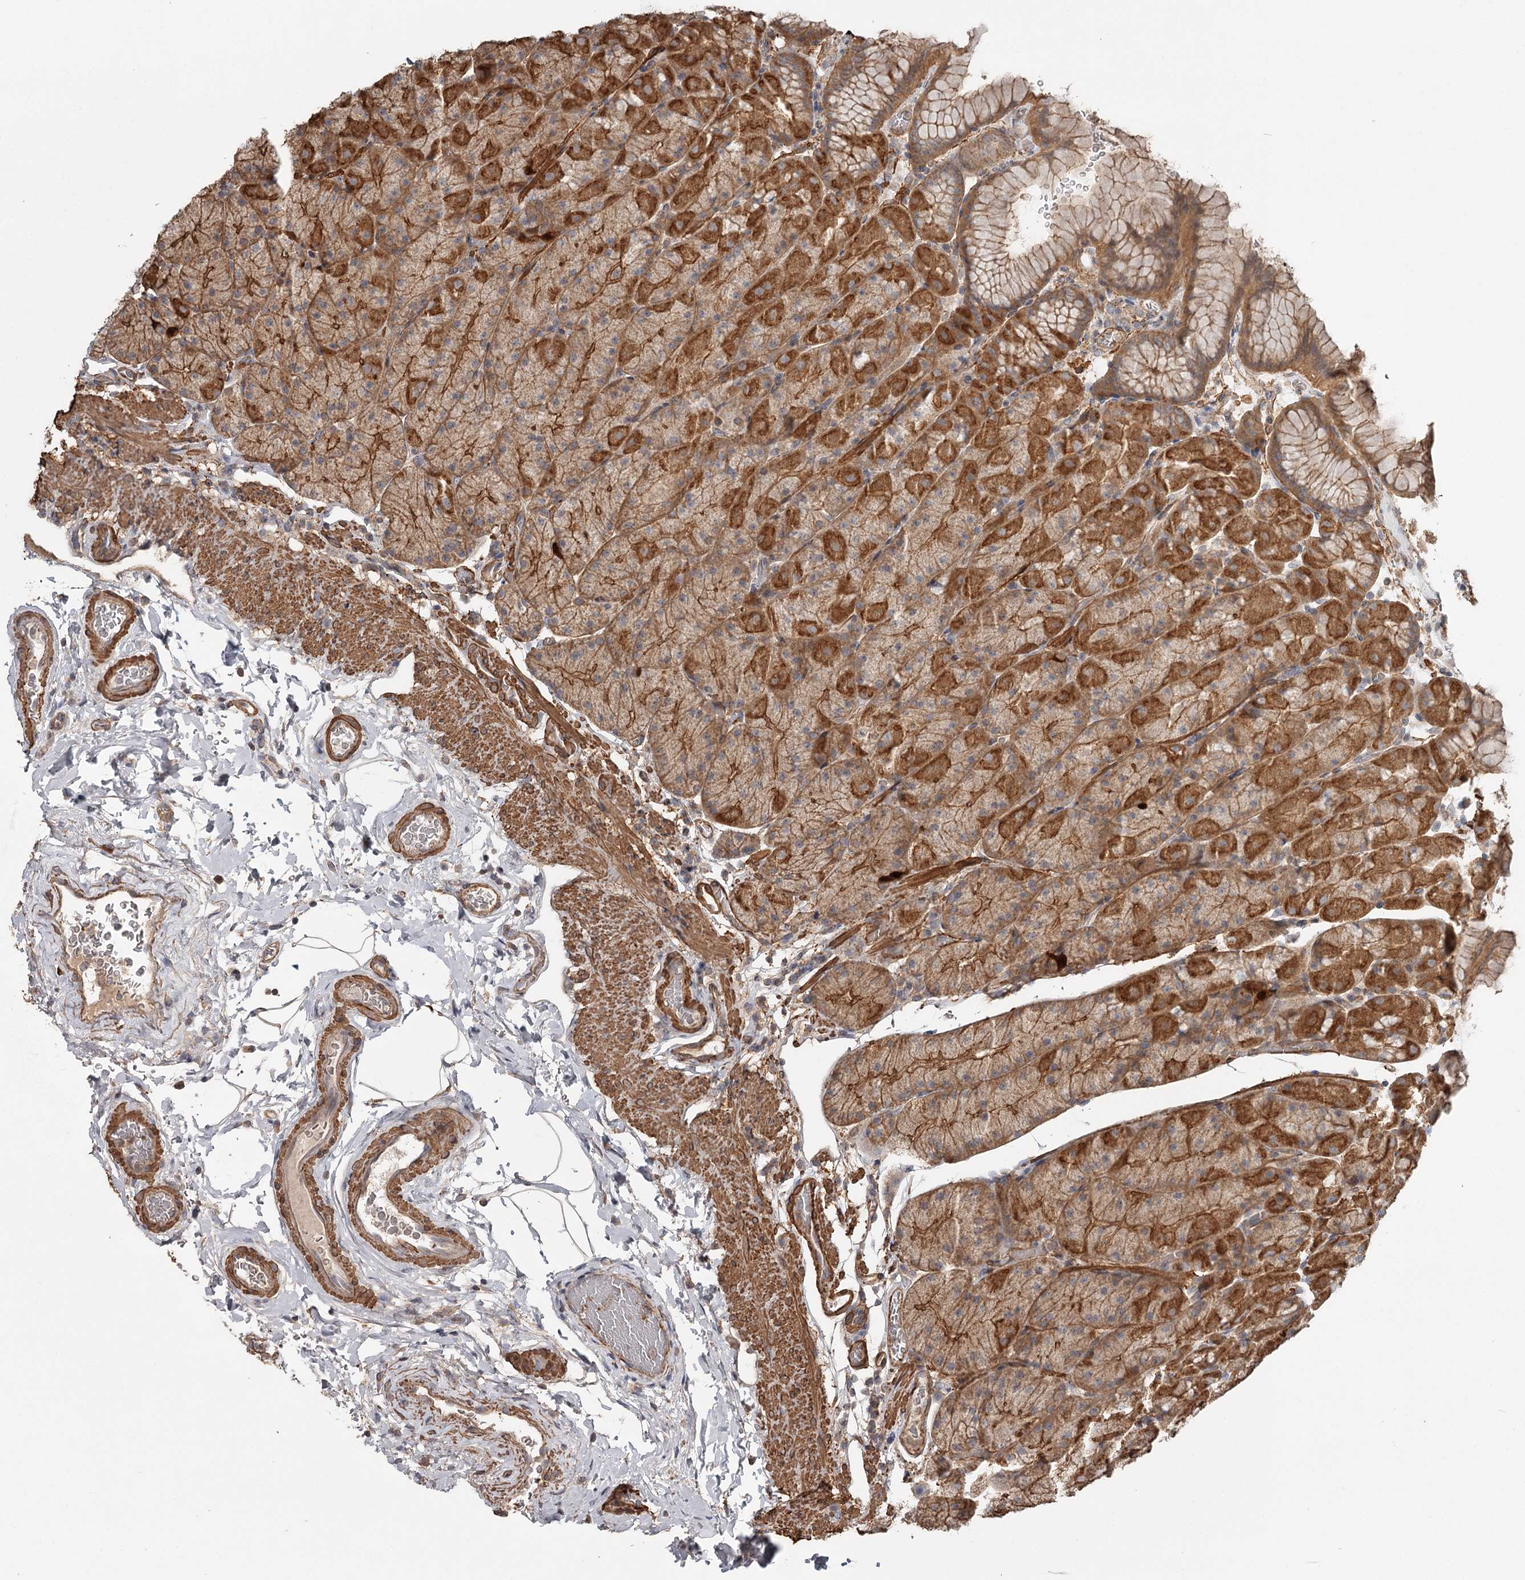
{"staining": {"intensity": "moderate", "quantity": ">75%", "location": "cytoplasmic/membranous"}, "tissue": "stomach", "cell_type": "Glandular cells", "image_type": "normal", "snomed": [{"axis": "morphology", "description": "Normal tissue, NOS"}, {"axis": "topography", "description": "Stomach, upper"}, {"axis": "topography", "description": "Stomach, lower"}], "caption": "A photomicrograph showing moderate cytoplasmic/membranous staining in about >75% of glandular cells in unremarkable stomach, as visualized by brown immunohistochemical staining.", "gene": "DHRS9", "patient": {"sex": "male", "age": 67}}